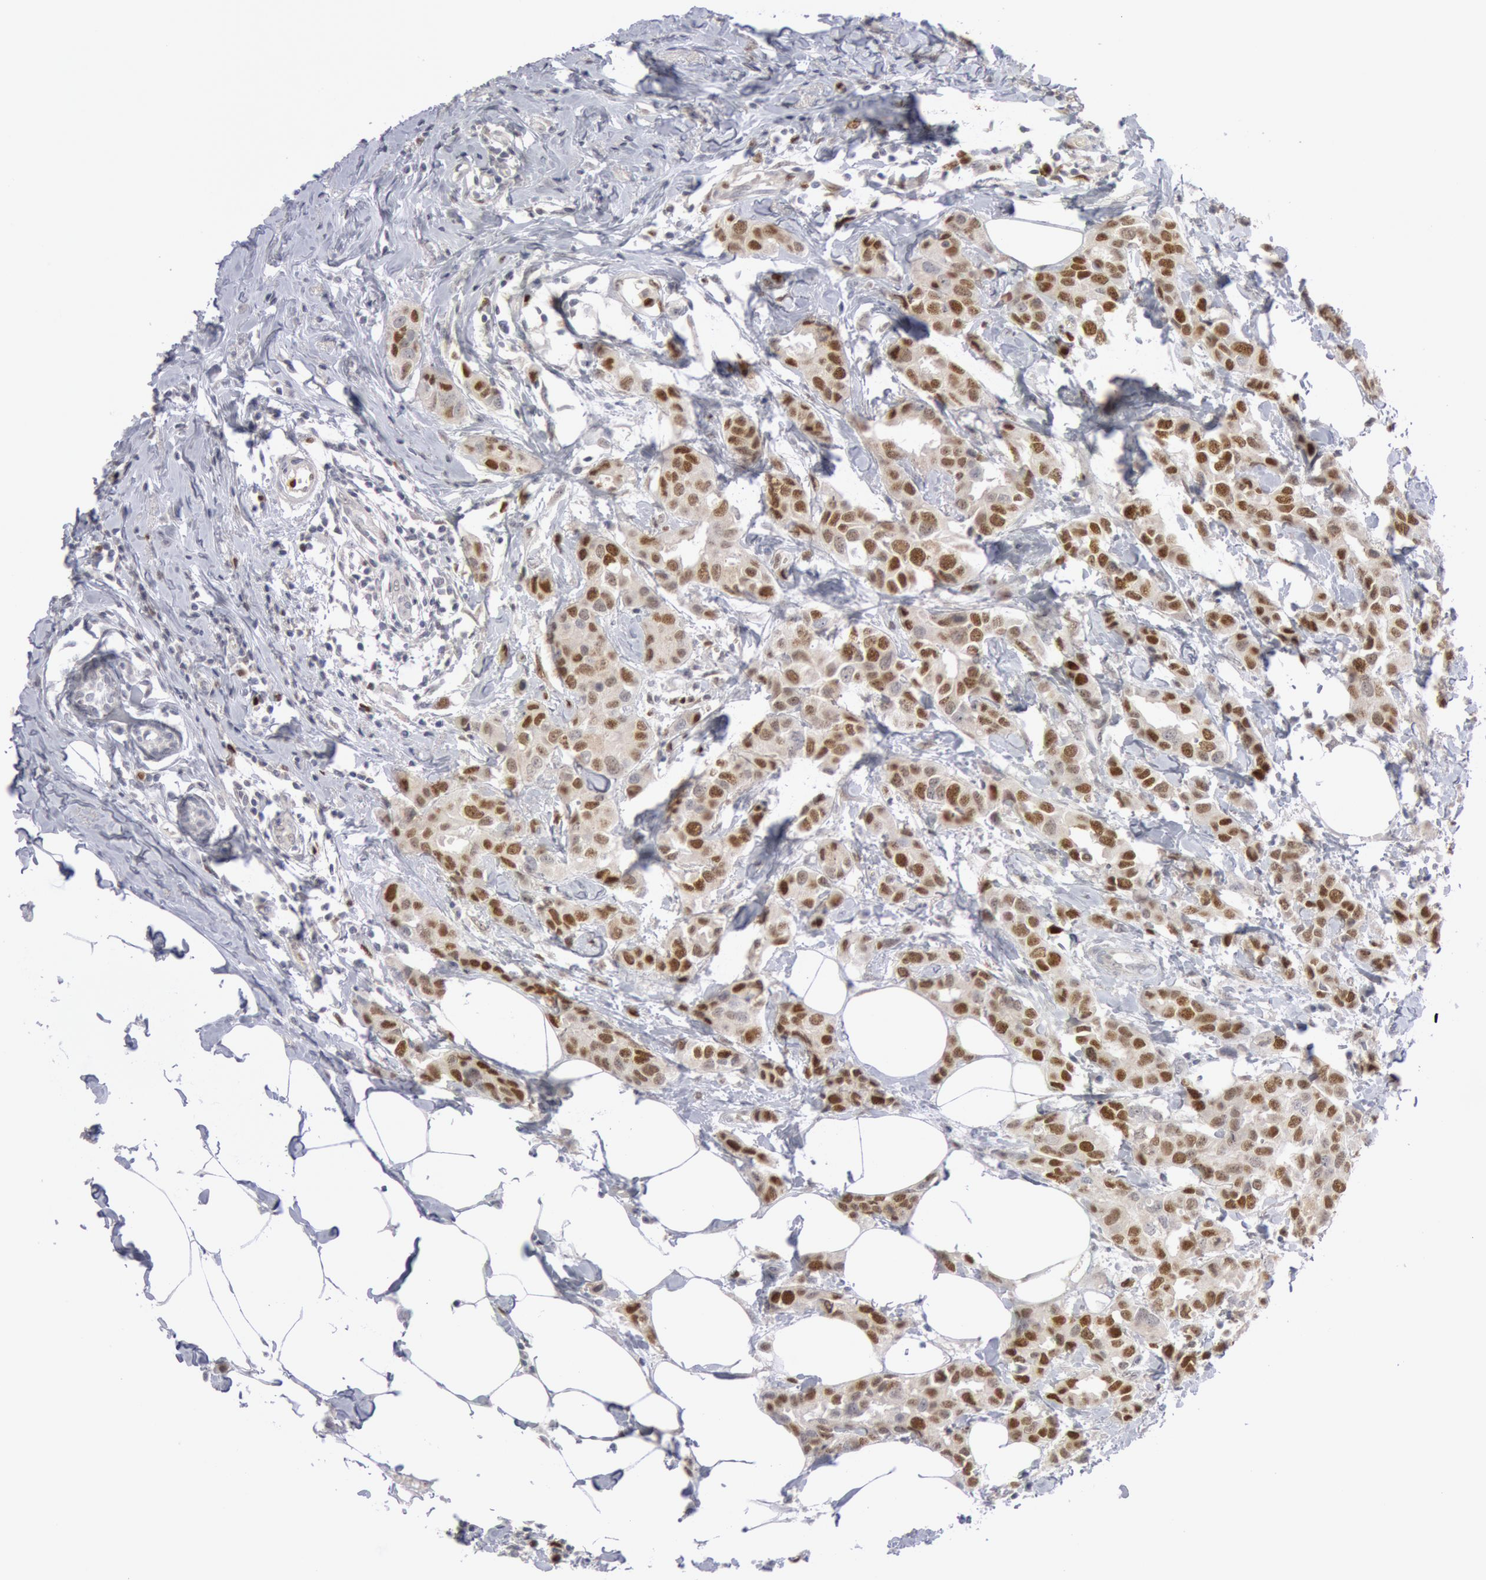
{"staining": {"intensity": "moderate", "quantity": "25%-75%", "location": "nuclear"}, "tissue": "breast cancer", "cell_type": "Tumor cells", "image_type": "cancer", "snomed": [{"axis": "morphology", "description": "Normal tissue, NOS"}, {"axis": "morphology", "description": "Duct carcinoma"}, {"axis": "topography", "description": "Breast"}], "caption": "A medium amount of moderate nuclear positivity is seen in about 25%-75% of tumor cells in breast cancer (intraductal carcinoma) tissue. The staining was performed using DAB (3,3'-diaminobenzidine), with brown indicating positive protein expression. Nuclei are stained blue with hematoxylin.", "gene": "WDHD1", "patient": {"sex": "female", "age": 50}}